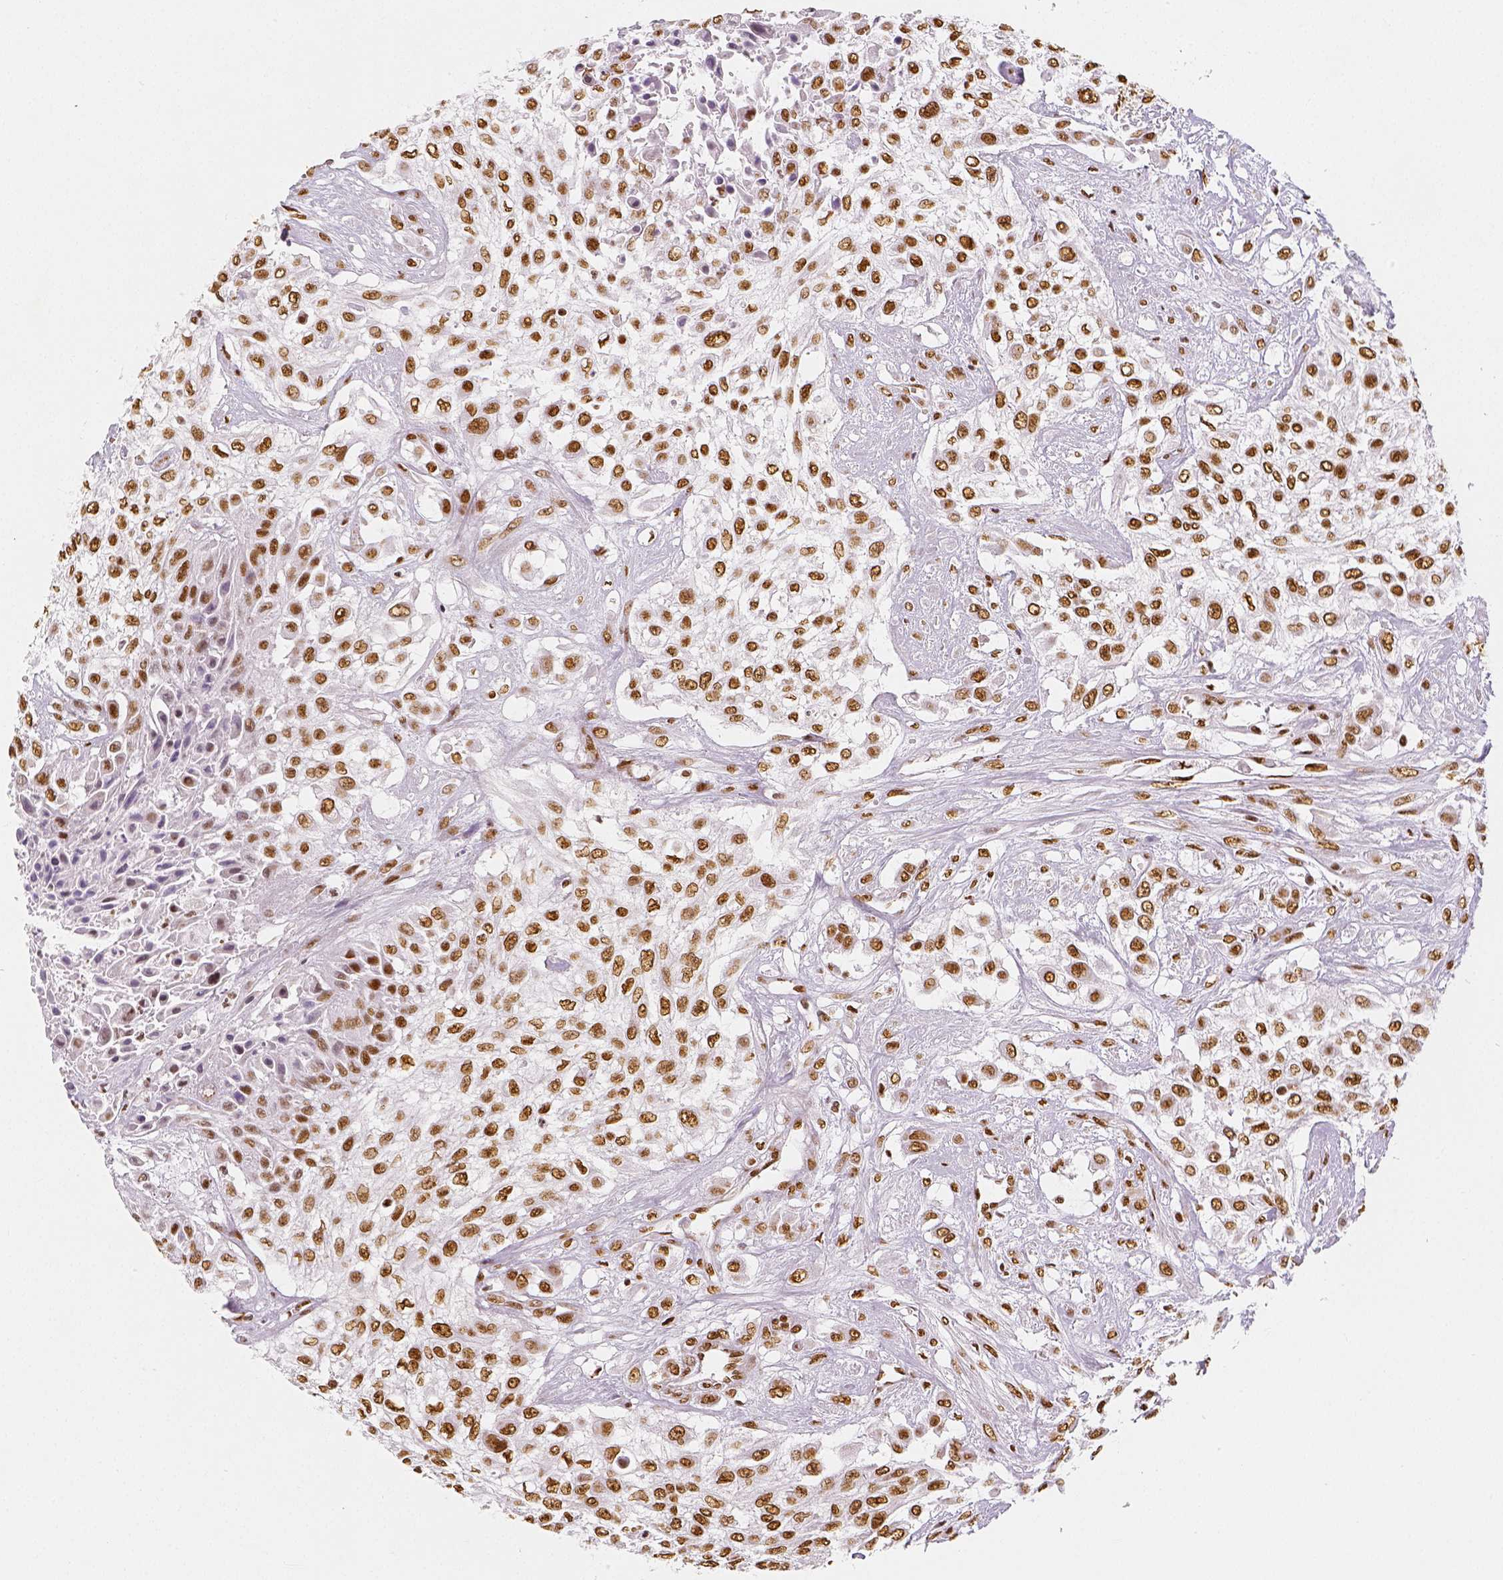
{"staining": {"intensity": "moderate", "quantity": ">75%", "location": "nuclear"}, "tissue": "urothelial cancer", "cell_type": "Tumor cells", "image_type": "cancer", "snomed": [{"axis": "morphology", "description": "Urothelial carcinoma, High grade"}, {"axis": "topography", "description": "Urinary bladder"}], "caption": "This histopathology image demonstrates urothelial cancer stained with immunohistochemistry (IHC) to label a protein in brown. The nuclear of tumor cells show moderate positivity for the protein. Nuclei are counter-stained blue.", "gene": "KDM5B", "patient": {"sex": "male", "age": 57}}